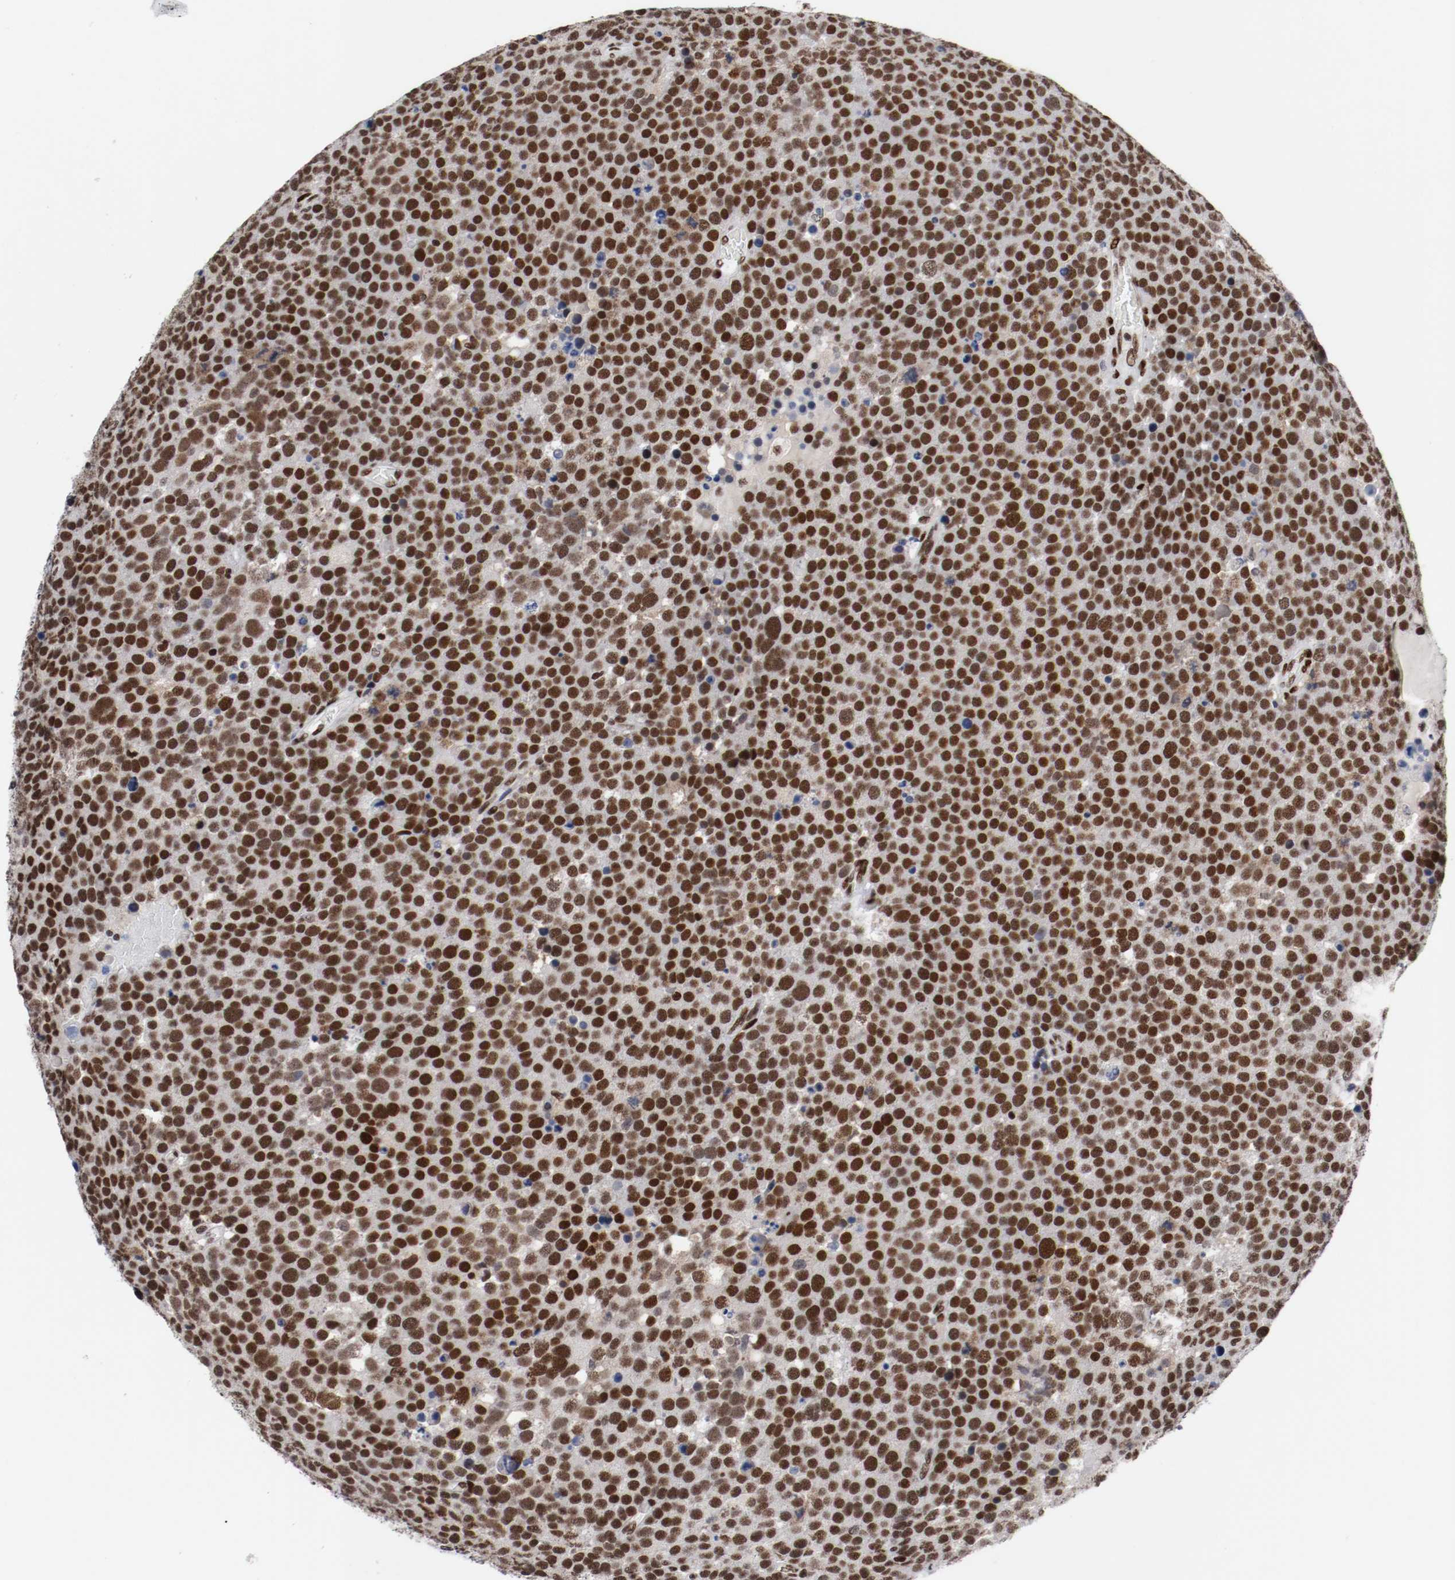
{"staining": {"intensity": "strong", "quantity": "25%-75%", "location": "nuclear"}, "tissue": "testis cancer", "cell_type": "Tumor cells", "image_type": "cancer", "snomed": [{"axis": "morphology", "description": "Seminoma, NOS"}, {"axis": "topography", "description": "Testis"}], "caption": "The micrograph demonstrates staining of testis cancer, revealing strong nuclear protein positivity (brown color) within tumor cells.", "gene": "MEF2D", "patient": {"sex": "male", "age": 71}}